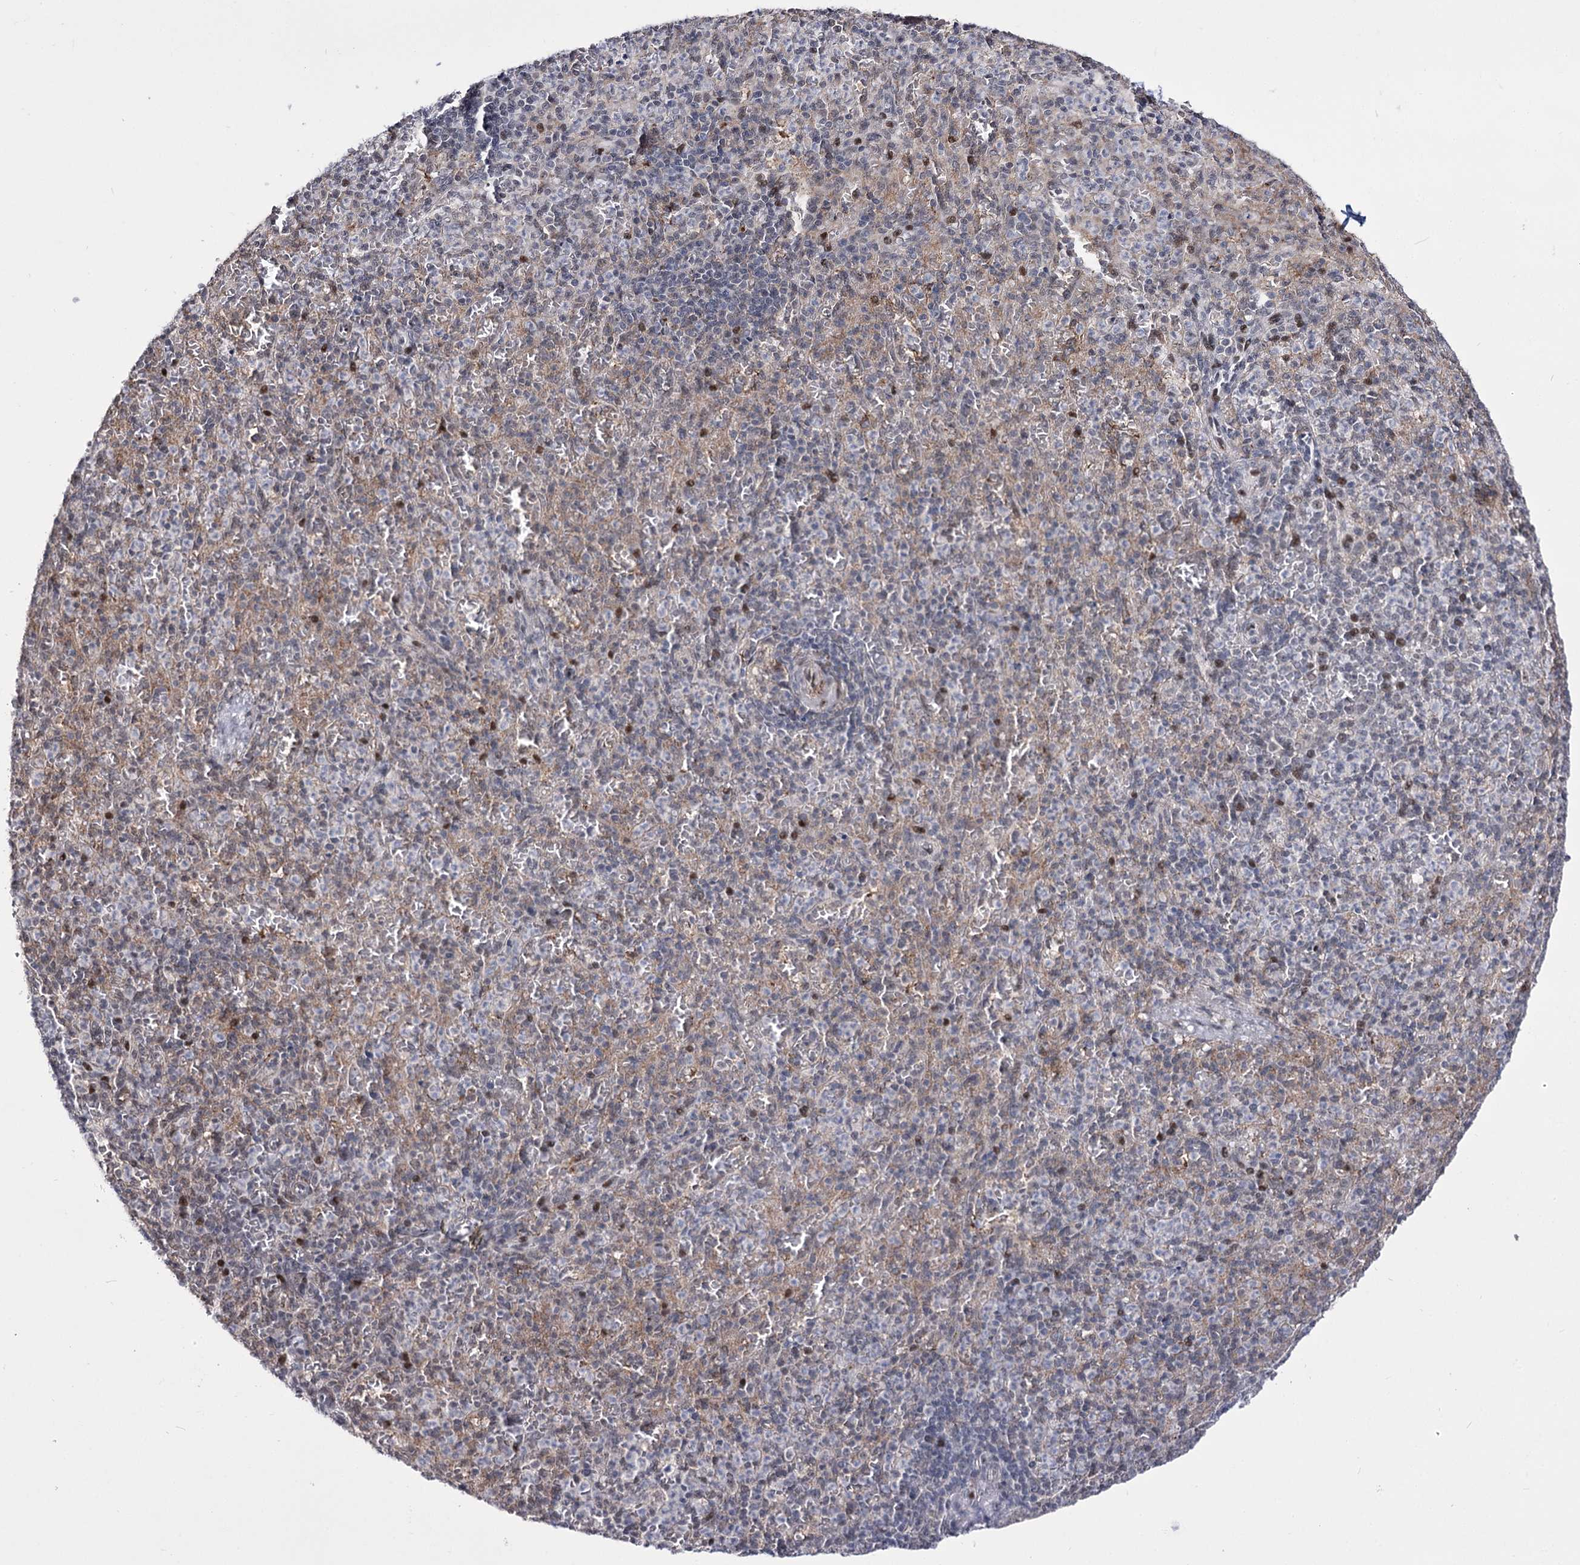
{"staining": {"intensity": "negative", "quantity": "none", "location": "none"}, "tissue": "spleen", "cell_type": "Cells in red pulp", "image_type": "normal", "snomed": [{"axis": "morphology", "description": "Normal tissue, NOS"}, {"axis": "topography", "description": "Spleen"}], "caption": "Immunohistochemical staining of normal spleen exhibits no significant staining in cells in red pulp.", "gene": "STOX1", "patient": {"sex": "female", "age": 74}}